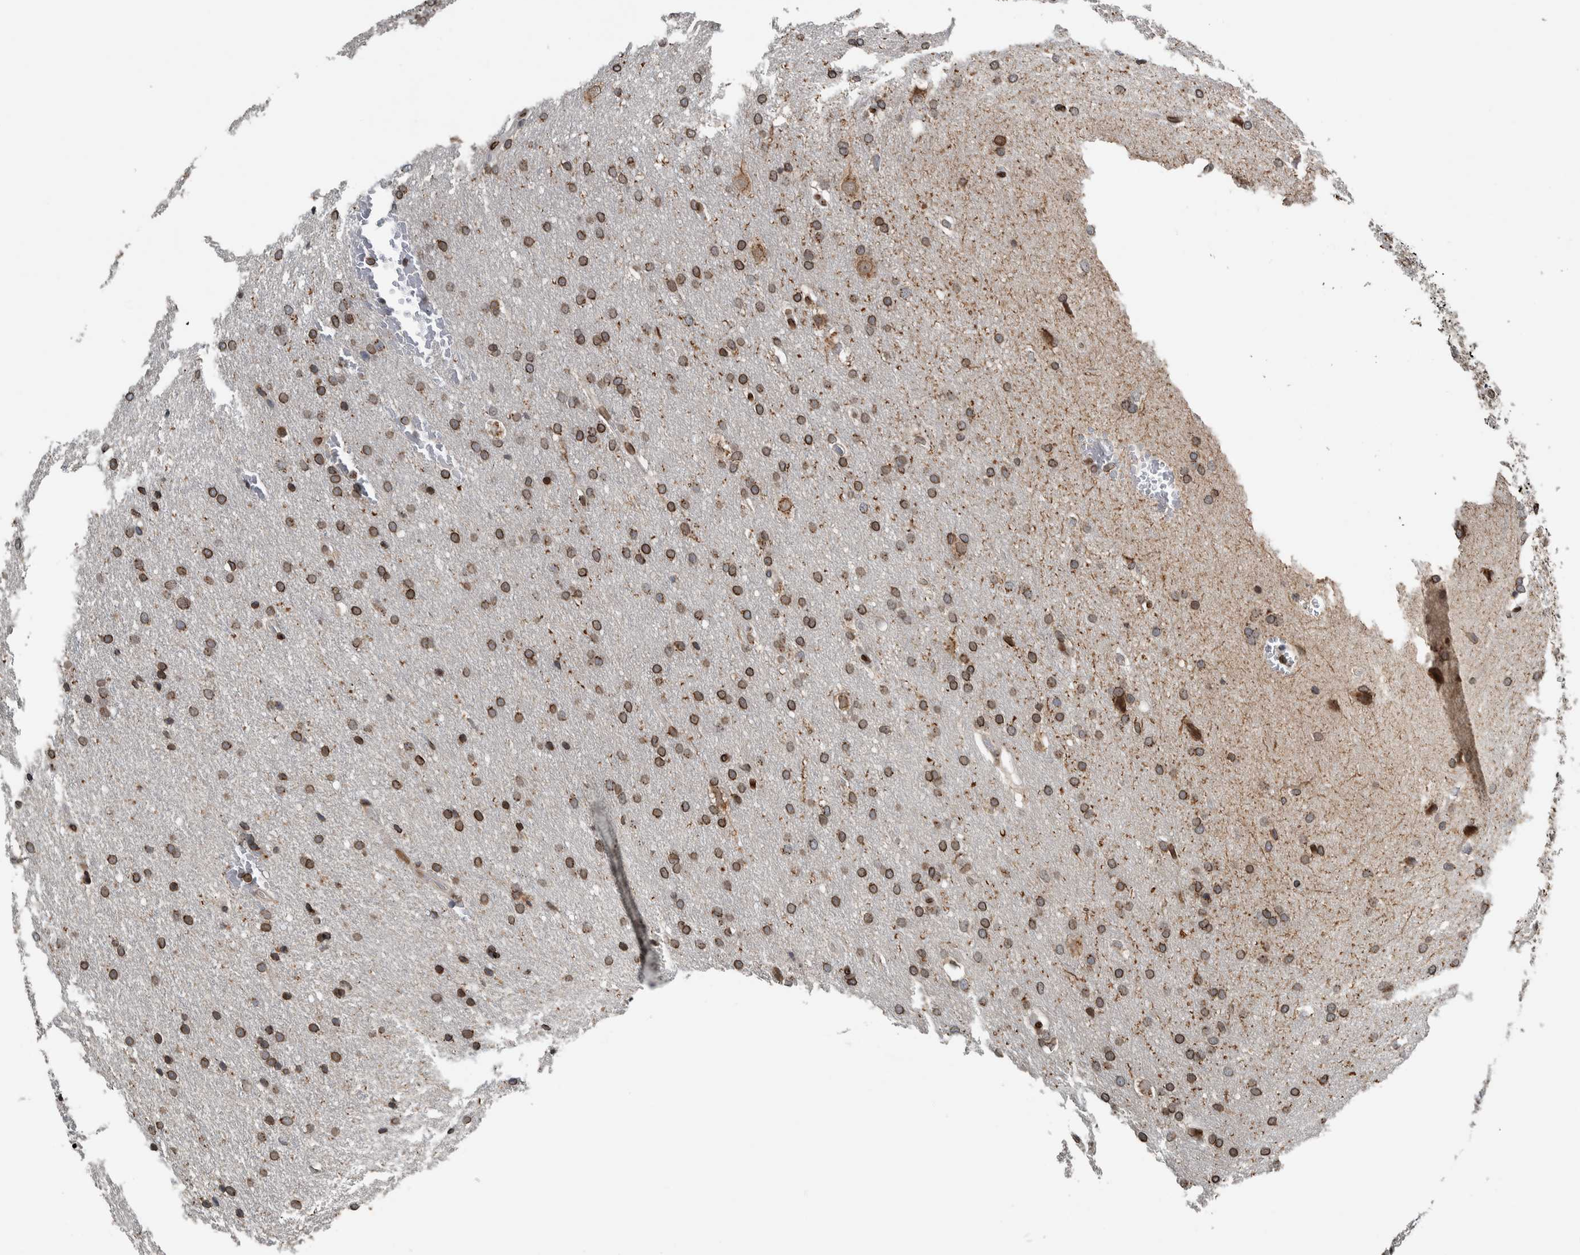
{"staining": {"intensity": "moderate", "quantity": ">75%", "location": "cytoplasmic/membranous,nuclear"}, "tissue": "glioma", "cell_type": "Tumor cells", "image_type": "cancer", "snomed": [{"axis": "morphology", "description": "Glioma, malignant, Low grade"}, {"axis": "topography", "description": "Brain"}], "caption": "Malignant low-grade glioma stained with DAB IHC reveals medium levels of moderate cytoplasmic/membranous and nuclear positivity in approximately >75% of tumor cells.", "gene": "FAM135B", "patient": {"sex": "female", "age": 37}}